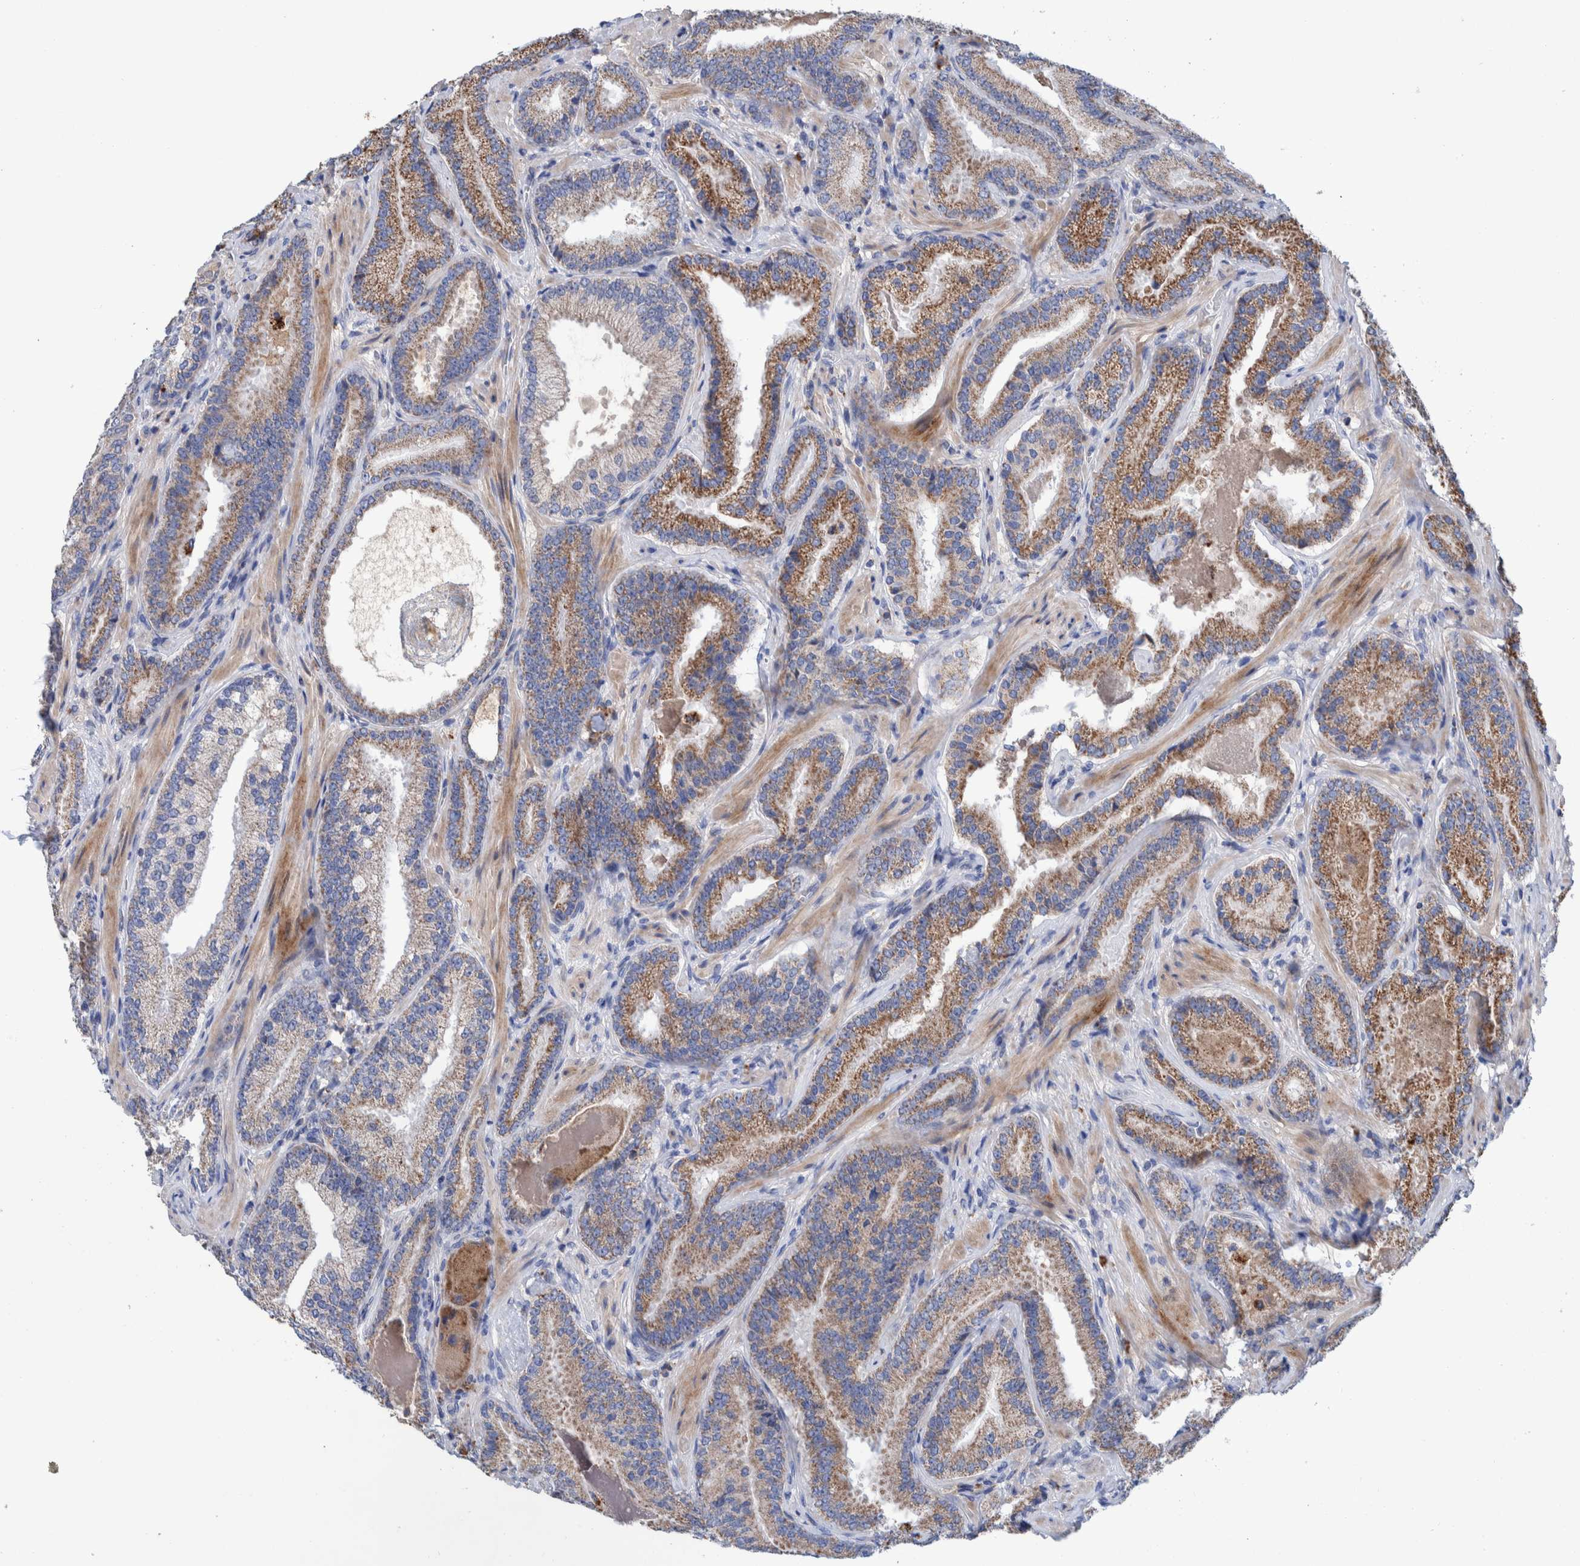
{"staining": {"intensity": "moderate", "quantity": ">75%", "location": "cytoplasmic/membranous"}, "tissue": "prostate cancer", "cell_type": "Tumor cells", "image_type": "cancer", "snomed": [{"axis": "morphology", "description": "Adenocarcinoma, Low grade"}, {"axis": "topography", "description": "Prostate"}], "caption": "Human prostate cancer stained for a protein (brown) reveals moderate cytoplasmic/membranous positive expression in approximately >75% of tumor cells.", "gene": "DECR1", "patient": {"sex": "male", "age": 51}}